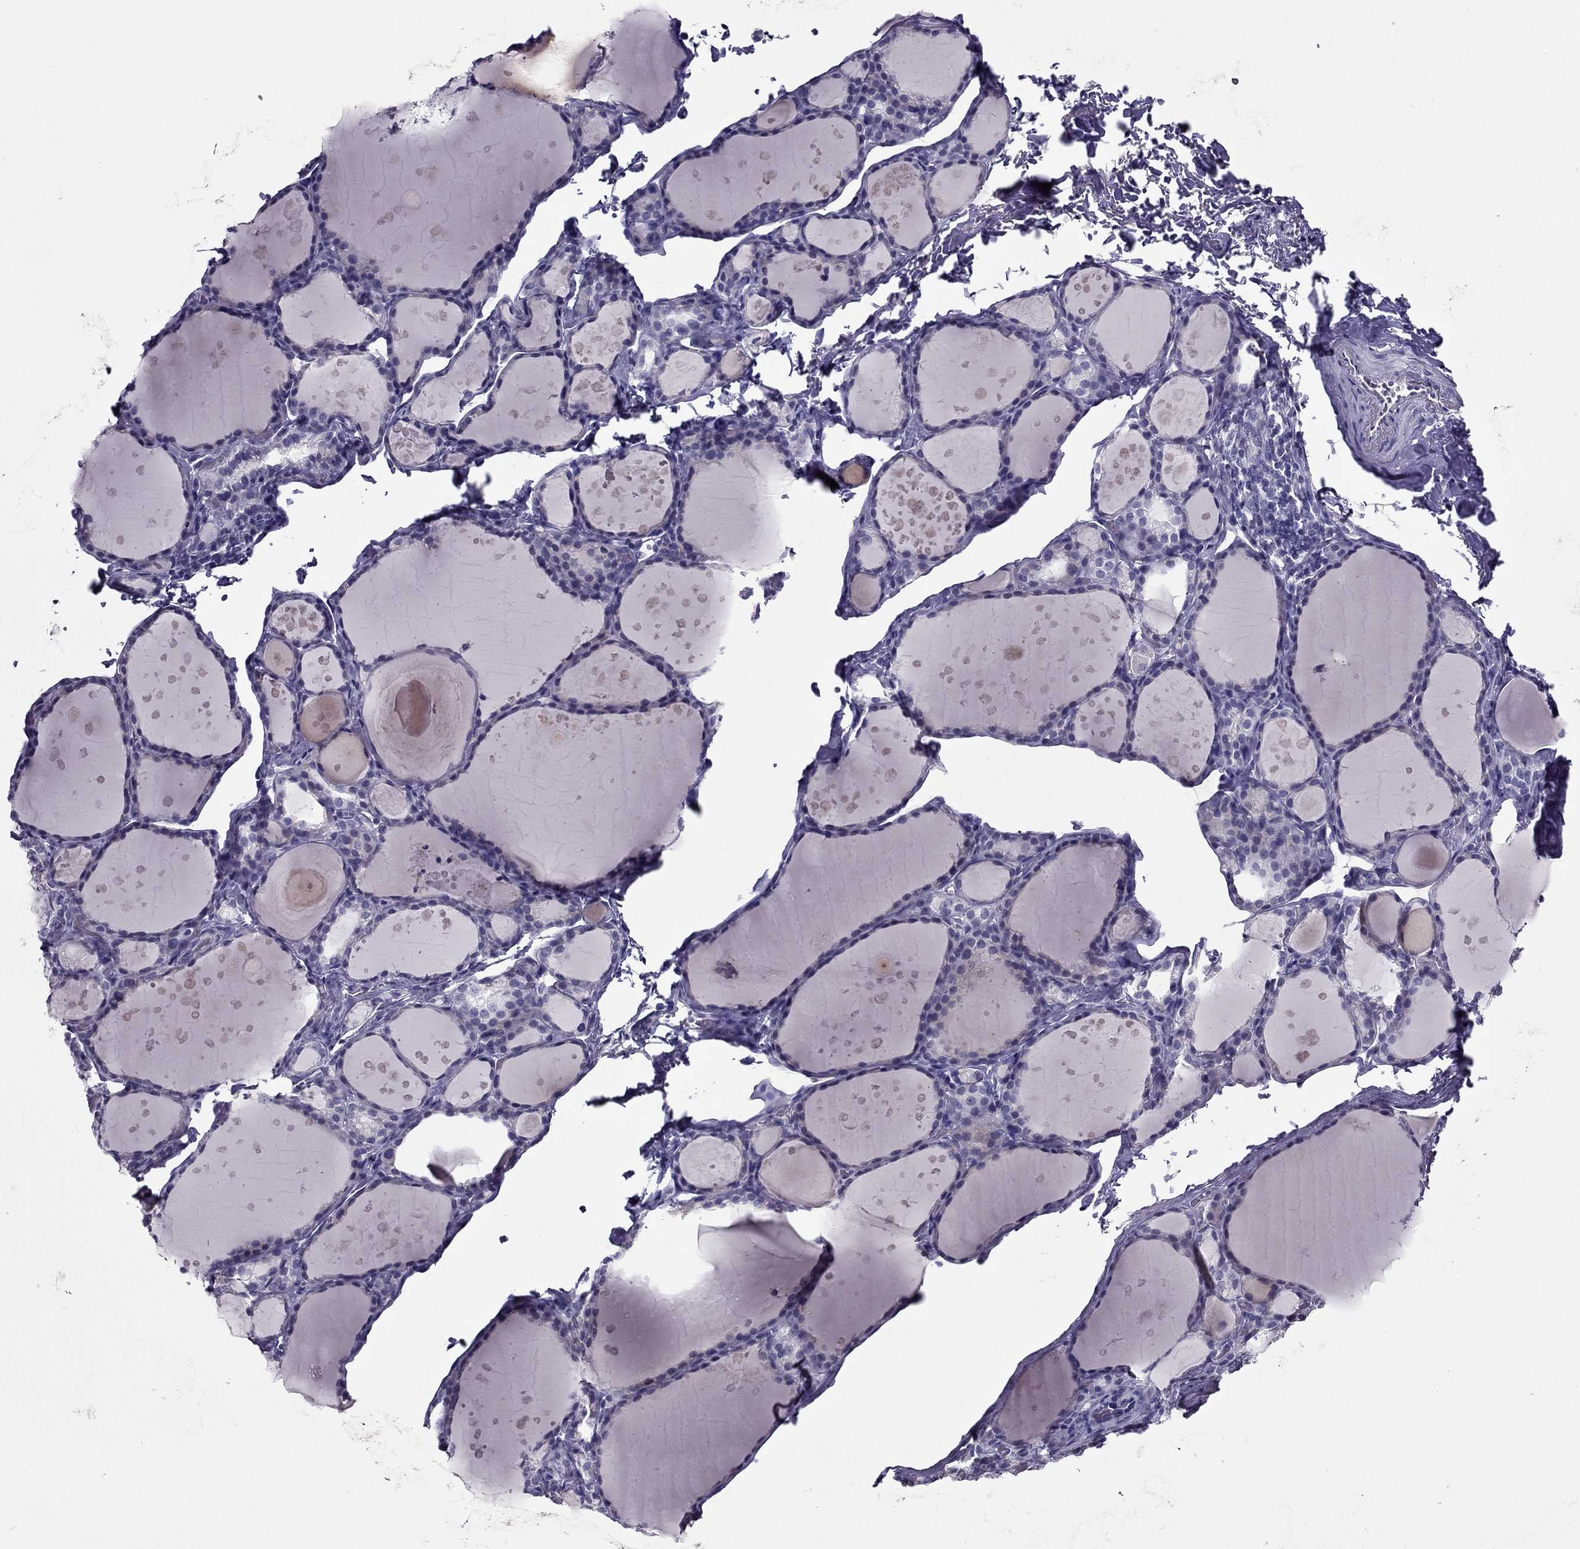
{"staining": {"intensity": "negative", "quantity": "none", "location": "none"}, "tissue": "thyroid gland", "cell_type": "Glandular cells", "image_type": "normal", "snomed": [{"axis": "morphology", "description": "Normal tissue, NOS"}, {"axis": "topography", "description": "Thyroid gland"}], "caption": "The histopathology image displays no staining of glandular cells in normal thyroid gland.", "gene": "RHO", "patient": {"sex": "male", "age": 68}}